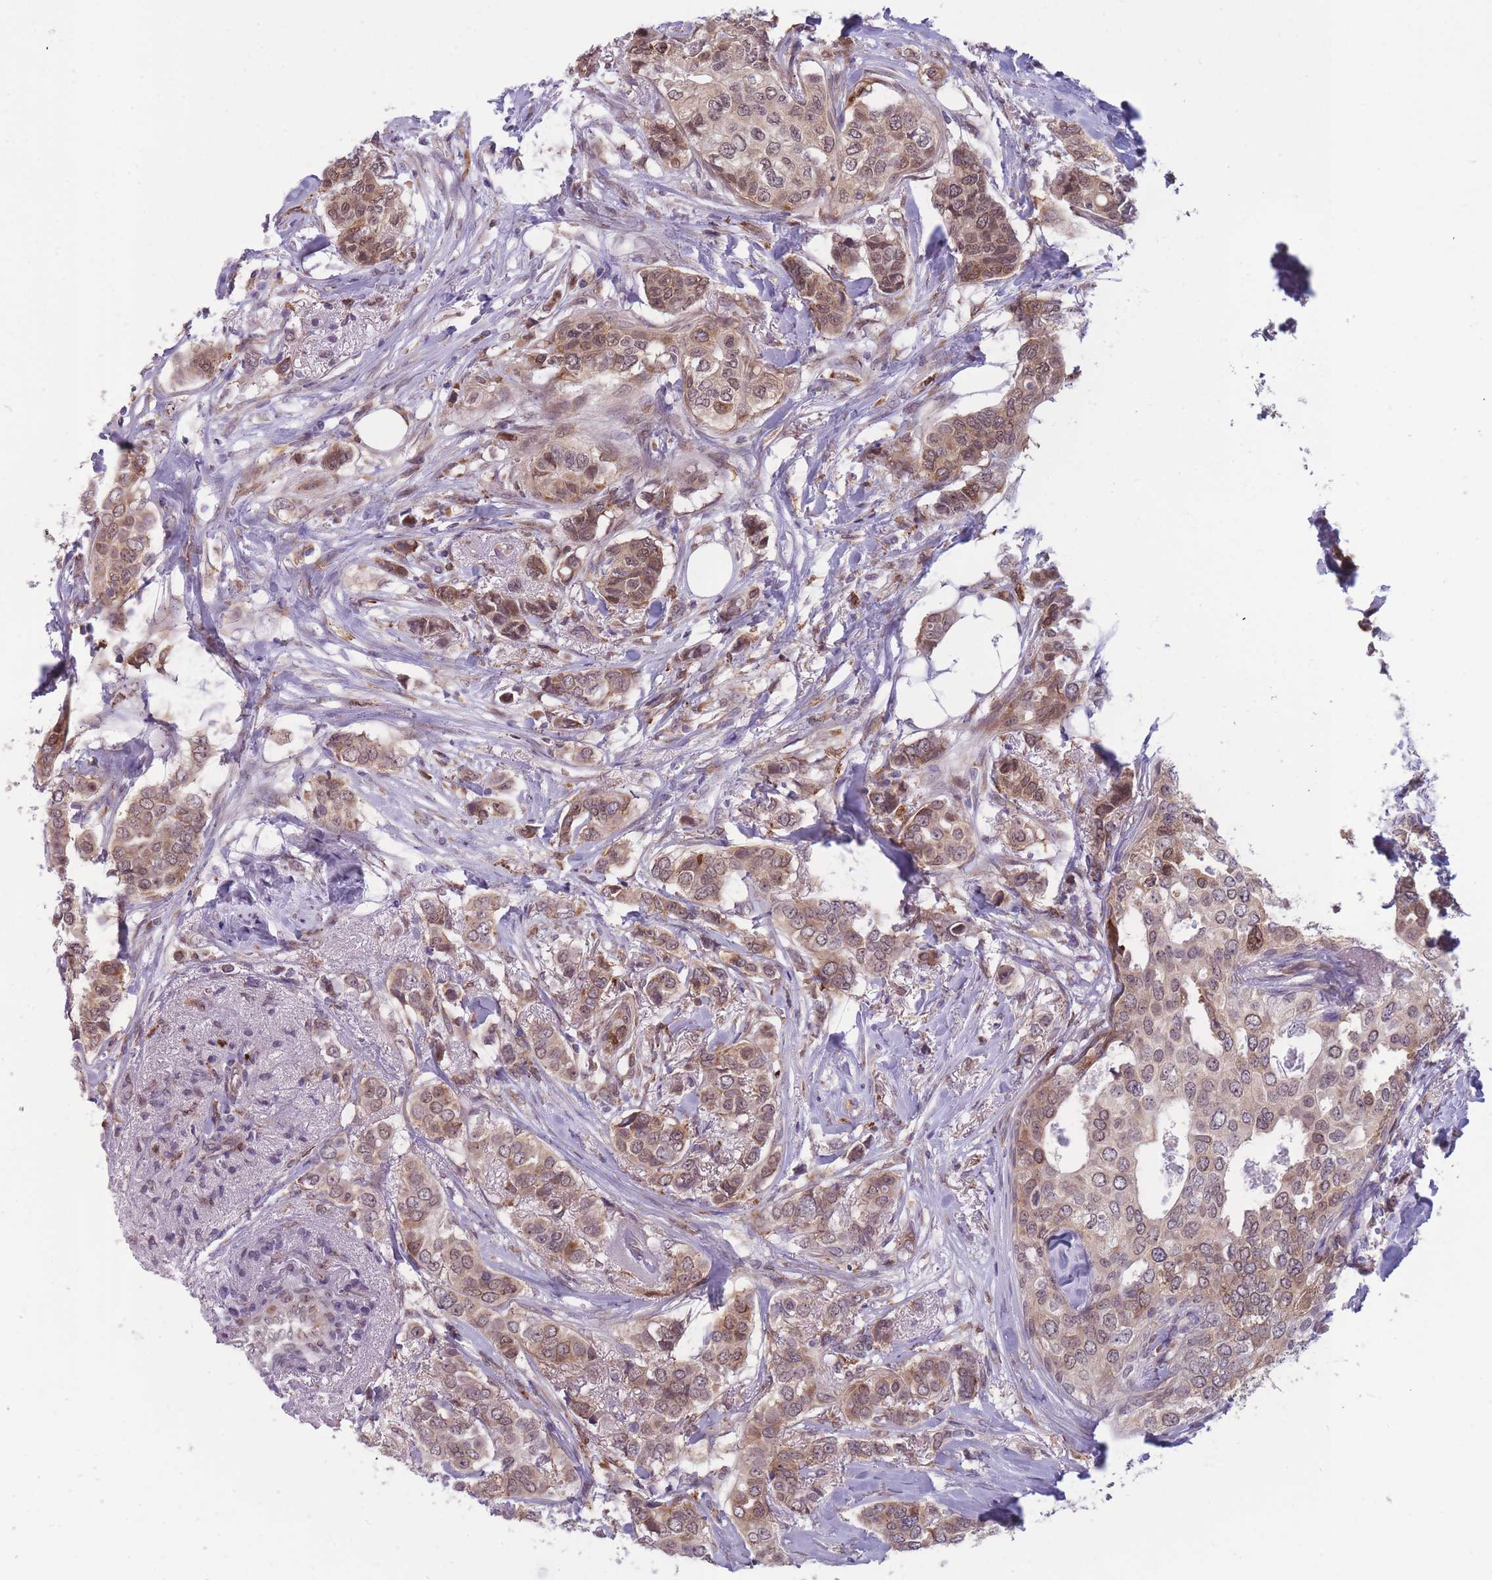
{"staining": {"intensity": "moderate", "quantity": ">75%", "location": "cytoplasmic/membranous,nuclear"}, "tissue": "breast cancer", "cell_type": "Tumor cells", "image_type": "cancer", "snomed": [{"axis": "morphology", "description": "Lobular carcinoma"}, {"axis": "topography", "description": "Breast"}], "caption": "Human breast lobular carcinoma stained with a brown dye reveals moderate cytoplasmic/membranous and nuclear positive expression in approximately >75% of tumor cells.", "gene": "TMEM121", "patient": {"sex": "female", "age": 51}}